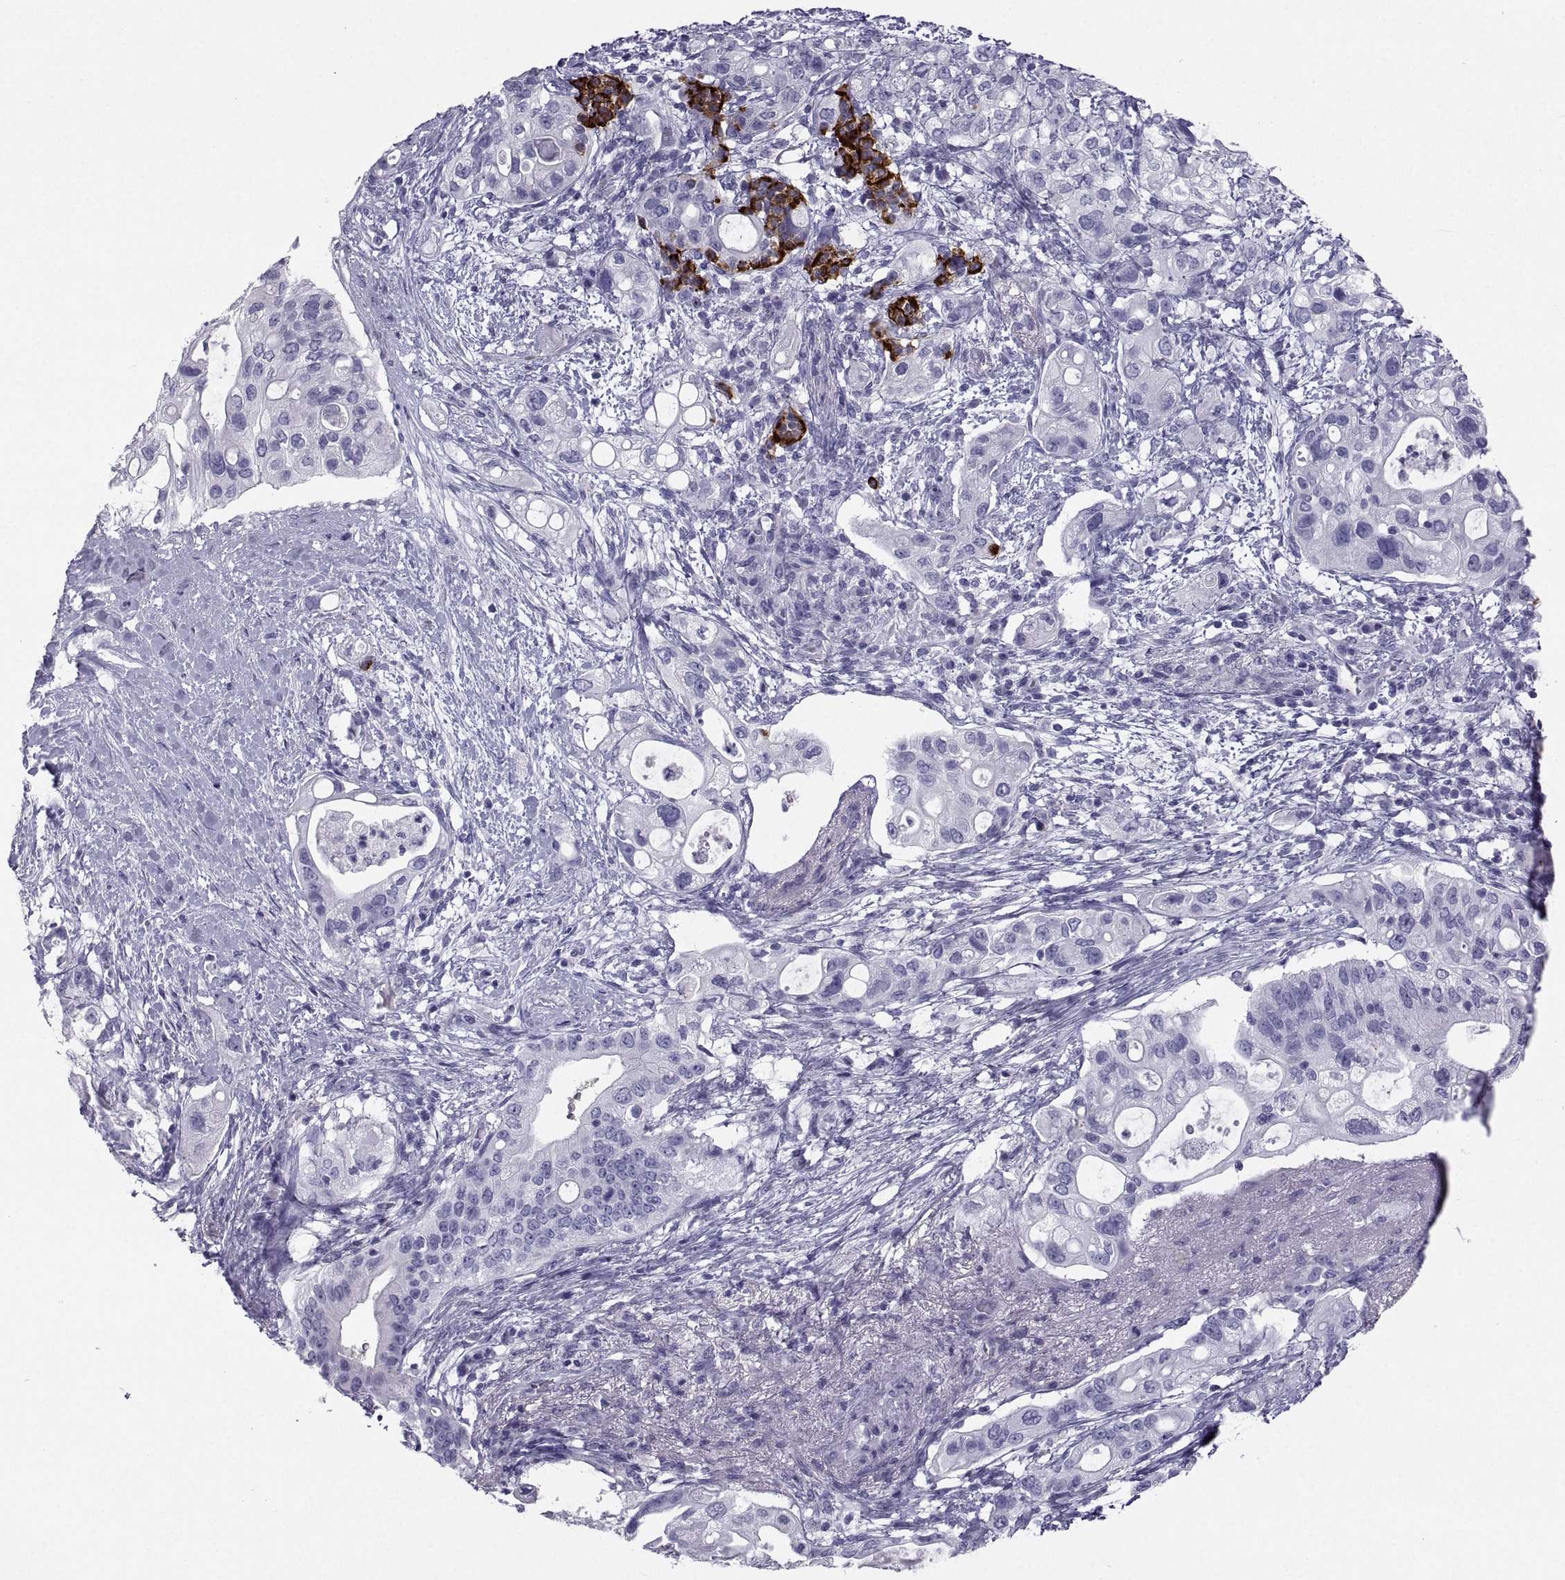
{"staining": {"intensity": "negative", "quantity": "none", "location": "none"}, "tissue": "pancreatic cancer", "cell_type": "Tumor cells", "image_type": "cancer", "snomed": [{"axis": "morphology", "description": "Adenocarcinoma, NOS"}, {"axis": "topography", "description": "Pancreas"}], "caption": "Adenocarcinoma (pancreatic) stained for a protein using immunohistochemistry exhibits no positivity tumor cells.", "gene": "PCSK1N", "patient": {"sex": "female", "age": 72}}